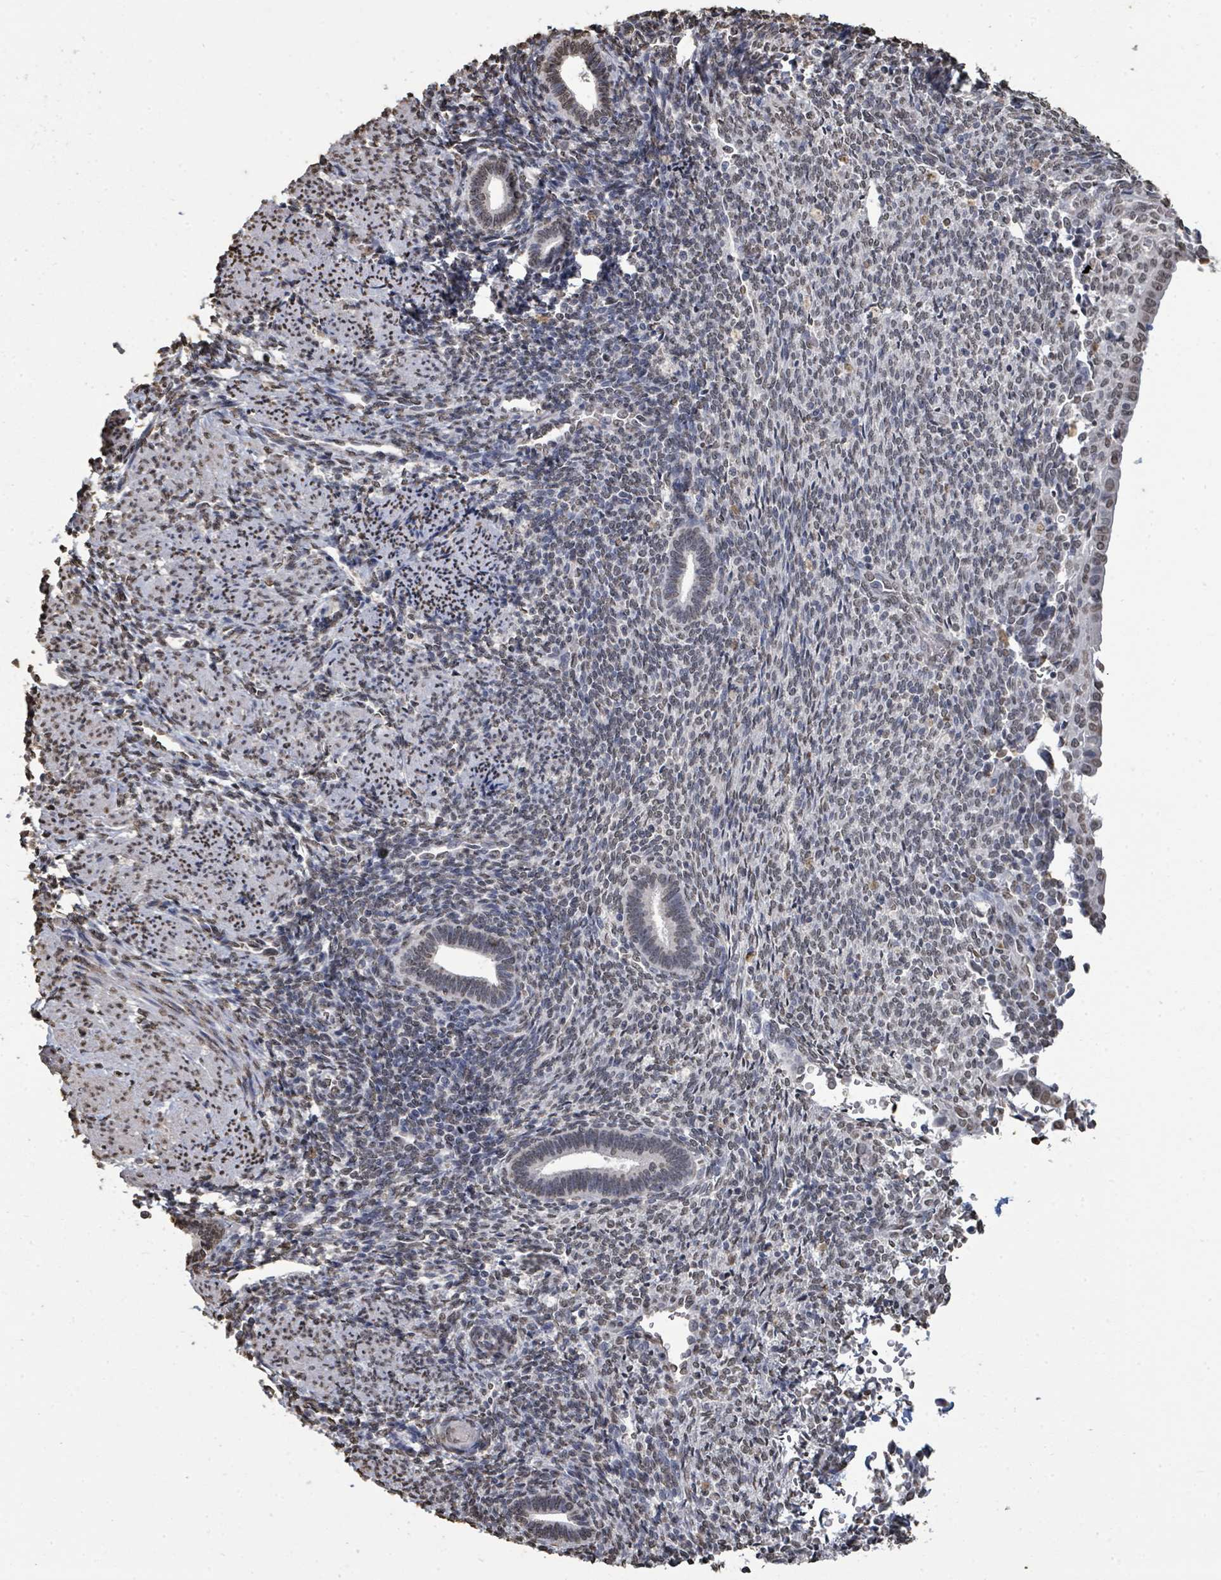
{"staining": {"intensity": "negative", "quantity": "none", "location": "none"}, "tissue": "endometrium", "cell_type": "Cells in endometrial stroma", "image_type": "normal", "snomed": [{"axis": "morphology", "description": "Normal tissue, NOS"}, {"axis": "topography", "description": "Endometrium"}], "caption": "Immunohistochemical staining of unremarkable endometrium displays no significant positivity in cells in endometrial stroma.", "gene": "MRPS12", "patient": {"sex": "female", "age": 32}}